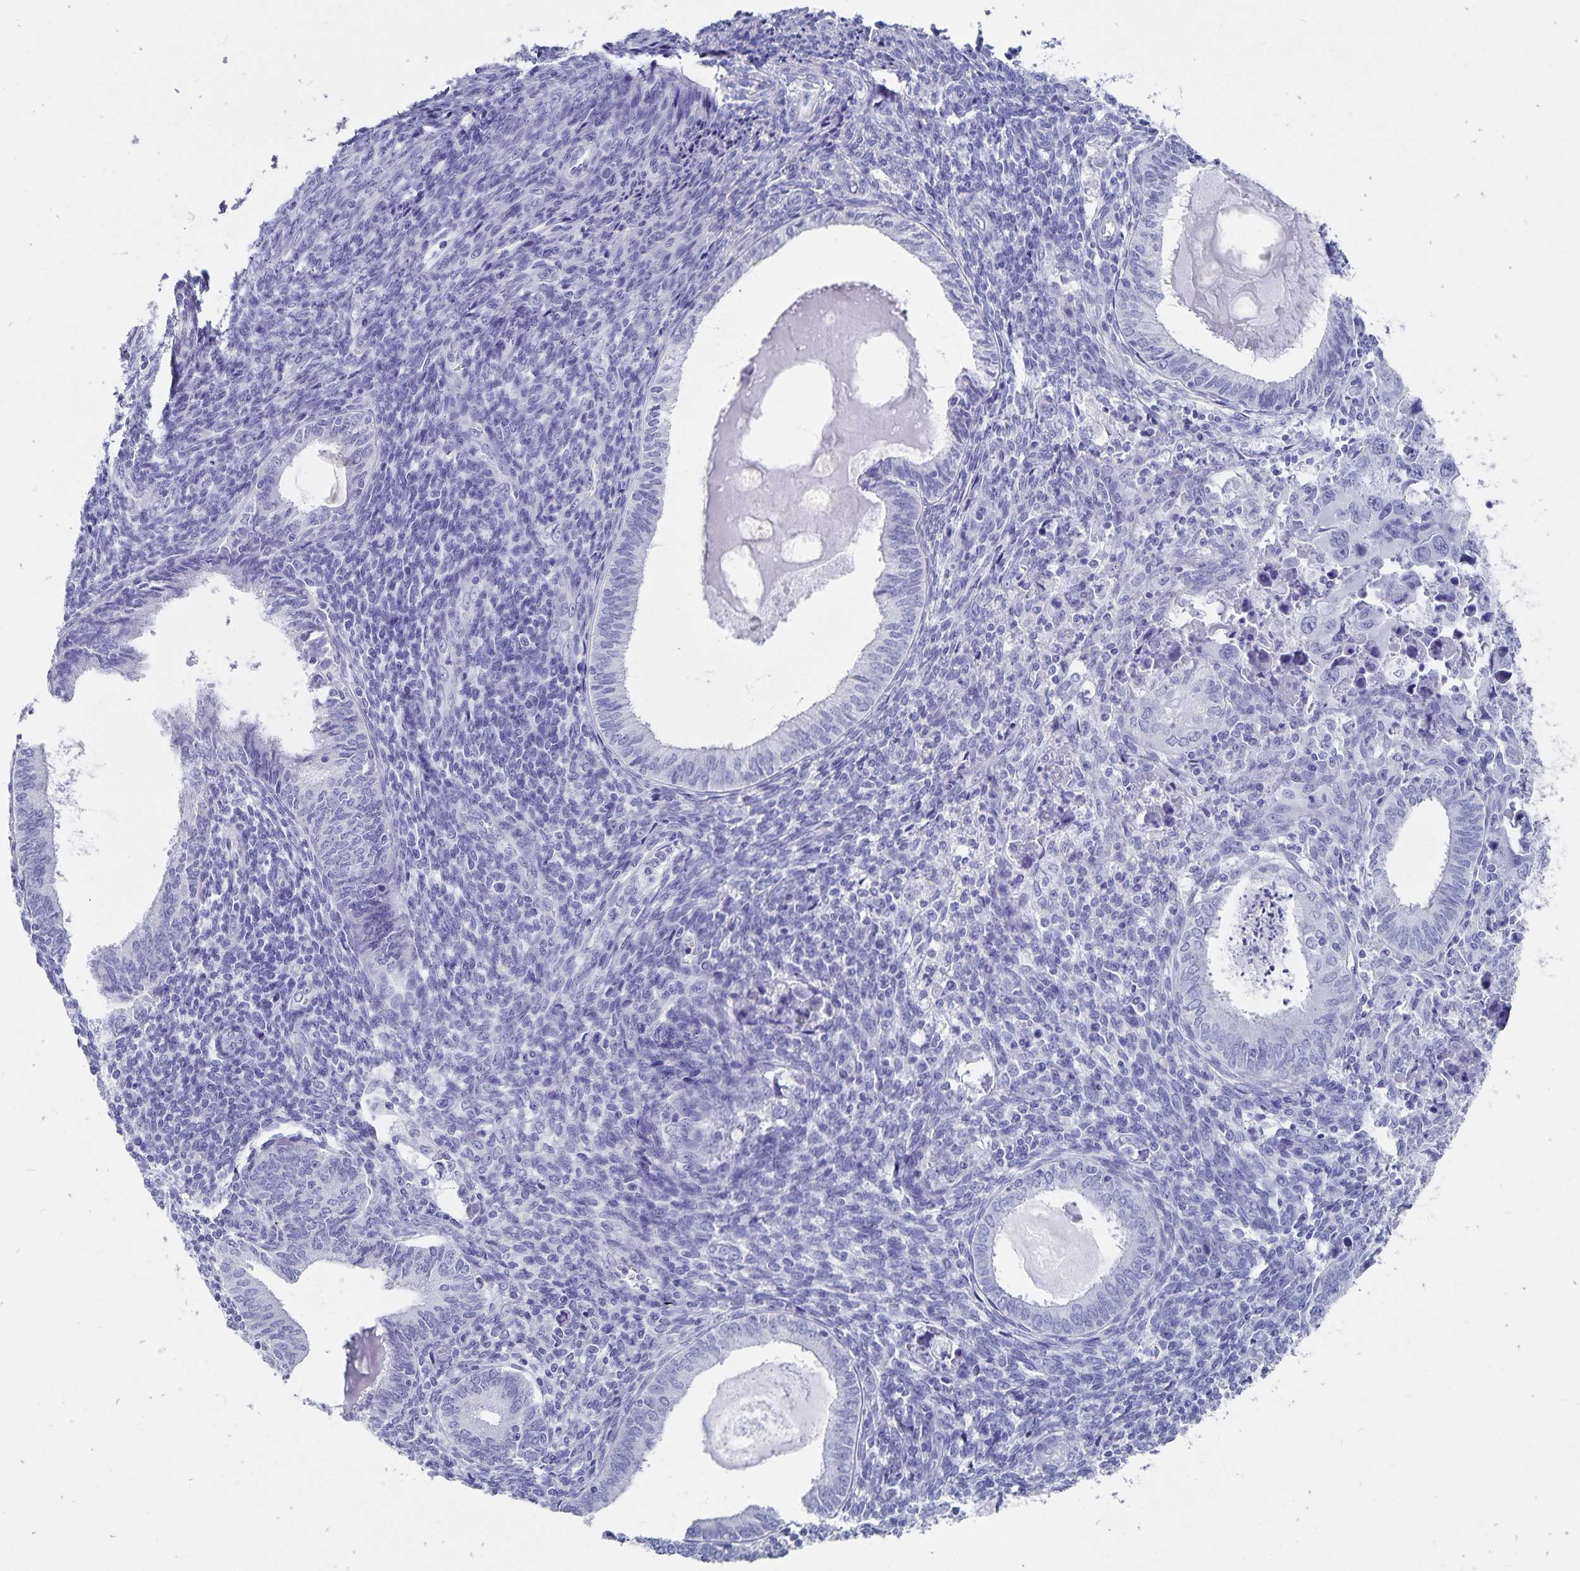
{"staining": {"intensity": "negative", "quantity": "none", "location": "none"}, "tissue": "endometrial cancer", "cell_type": "Tumor cells", "image_type": "cancer", "snomed": [{"axis": "morphology", "description": "Adenocarcinoma, NOS"}, {"axis": "topography", "description": "Uterus"}], "caption": "High magnification brightfield microscopy of endometrial cancer (adenocarcinoma) stained with DAB (3,3'-diaminobenzidine) (brown) and counterstained with hematoxylin (blue): tumor cells show no significant expression.", "gene": "ADH1A", "patient": {"sex": "female", "age": 62}}